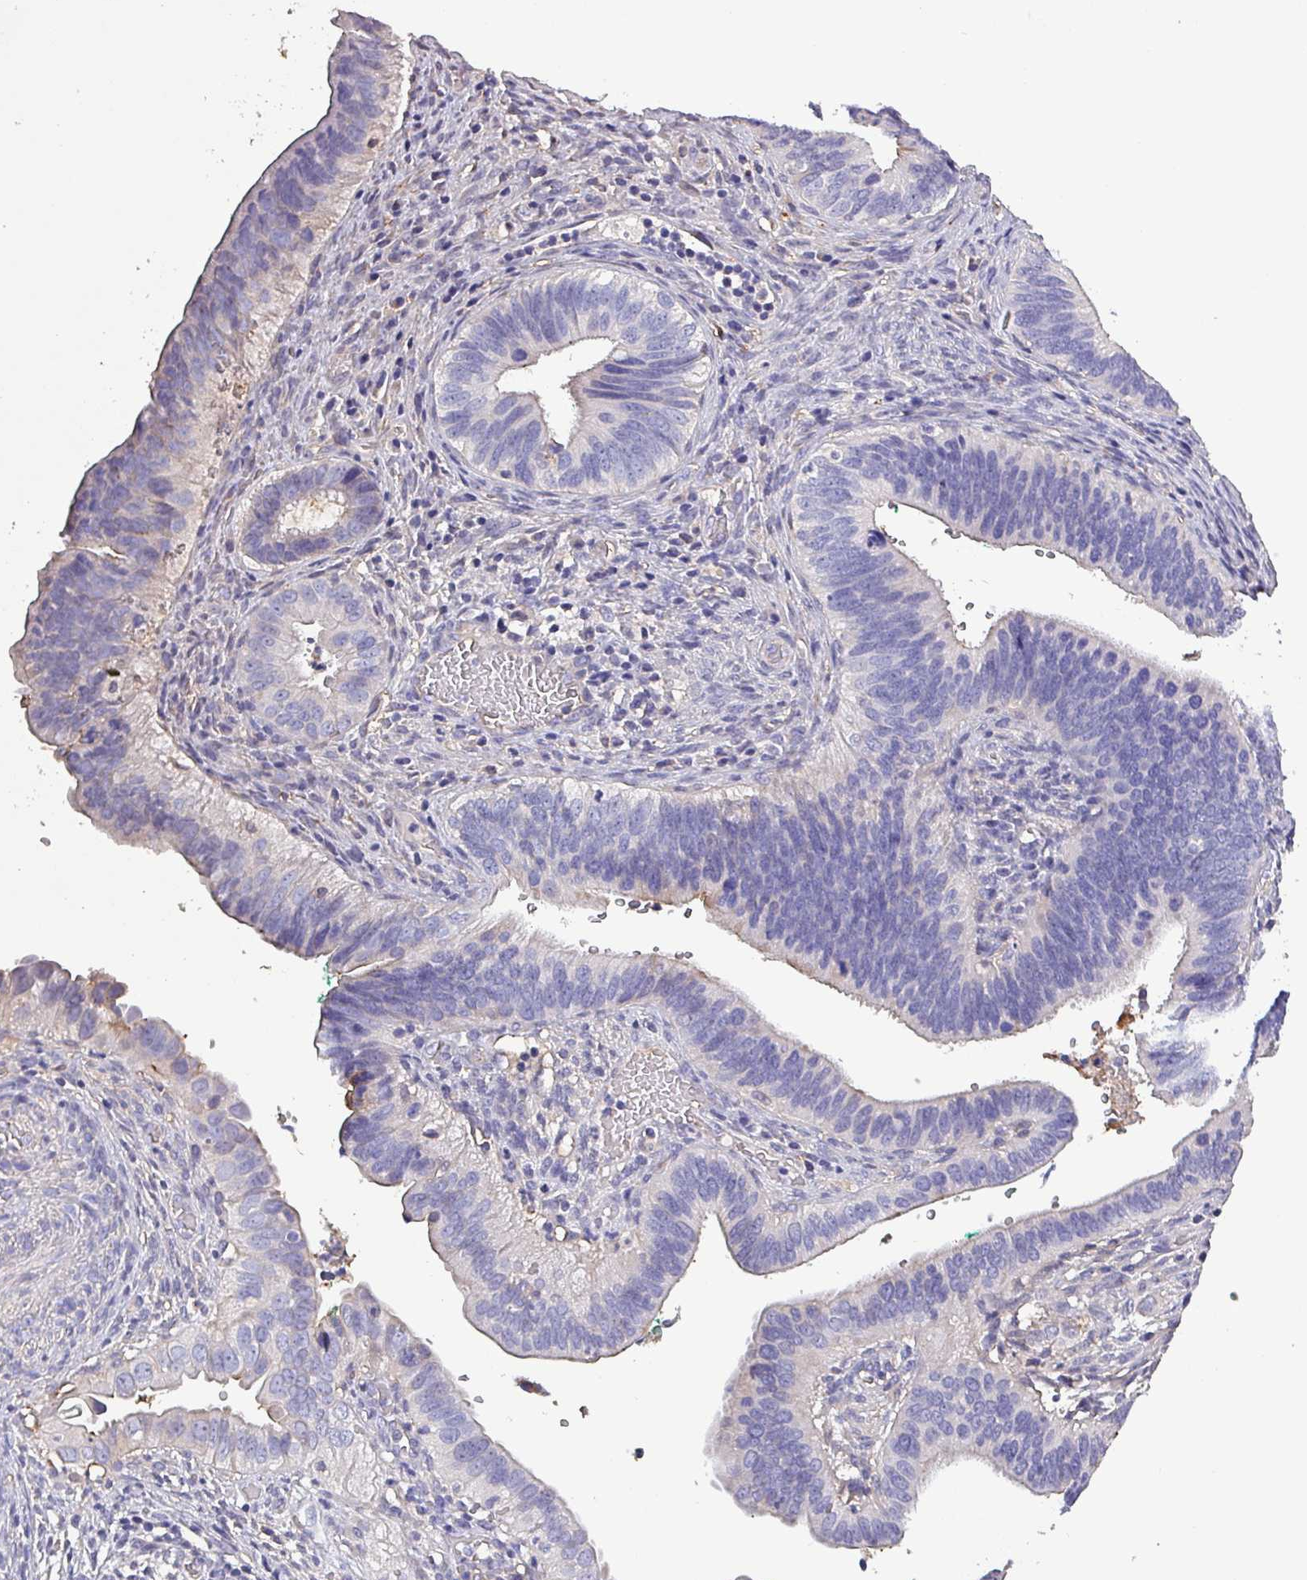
{"staining": {"intensity": "negative", "quantity": "none", "location": "none"}, "tissue": "cervical cancer", "cell_type": "Tumor cells", "image_type": "cancer", "snomed": [{"axis": "morphology", "description": "Adenocarcinoma, NOS"}, {"axis": "topography", "description": "Cervix"}], "caption": "A photomicrograph of human adenocarcinoma (cervical) is negative for staining in tumor cells.", "gene": "HTRA4", "patient": {"sex": "female", "age": 42}}